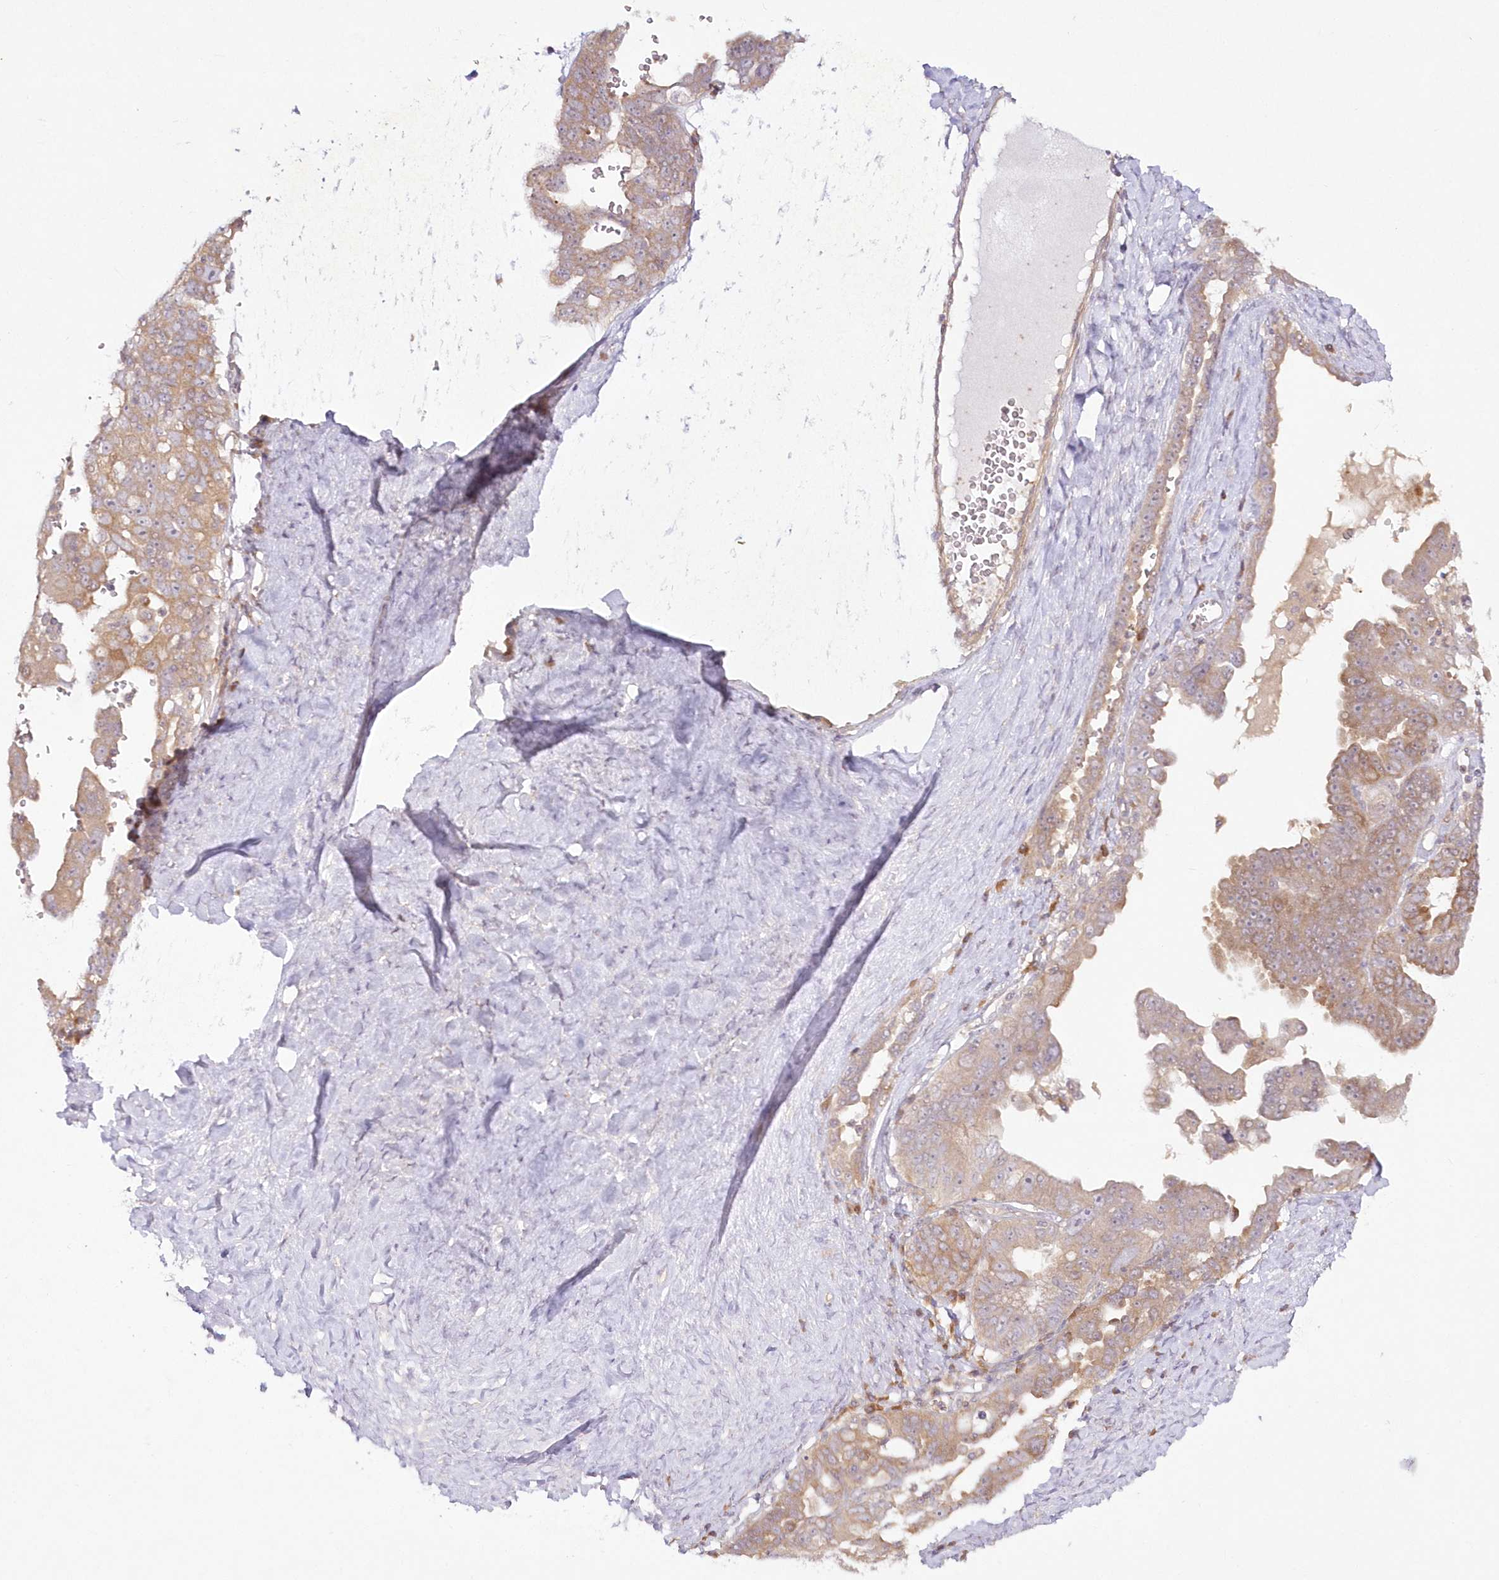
{"staining": {"intensity": "weak", "quantity": ">75%", "location": "cytoplasmic/membranous"}, "tissue": "ovarian cancer", "cell_type": "Tumor cells", "image_type": "cancer", "snomed": [{"axis": "morphology", "description": "Carcinoma, endometroid"}, {"axis": "topography", "description": "Ovary"}], "caption": "High-magnification brightfield microscopy of endometroid carcinoma (ovarian) stained with DAB (3,3'-diaminobenzidine) (brown) and counterstained with hematoxylin (blue). tumor cells exhibit weak cytoplasmic/membranous positivity is present in about>75% of cells. The protein of interest is stained brown, and the nuclei are stained in blue (DAB IHC with brightfield microscopy, high magnification).", "gene": "IPMK", "patient": {"sex": "female", "age": 62}}